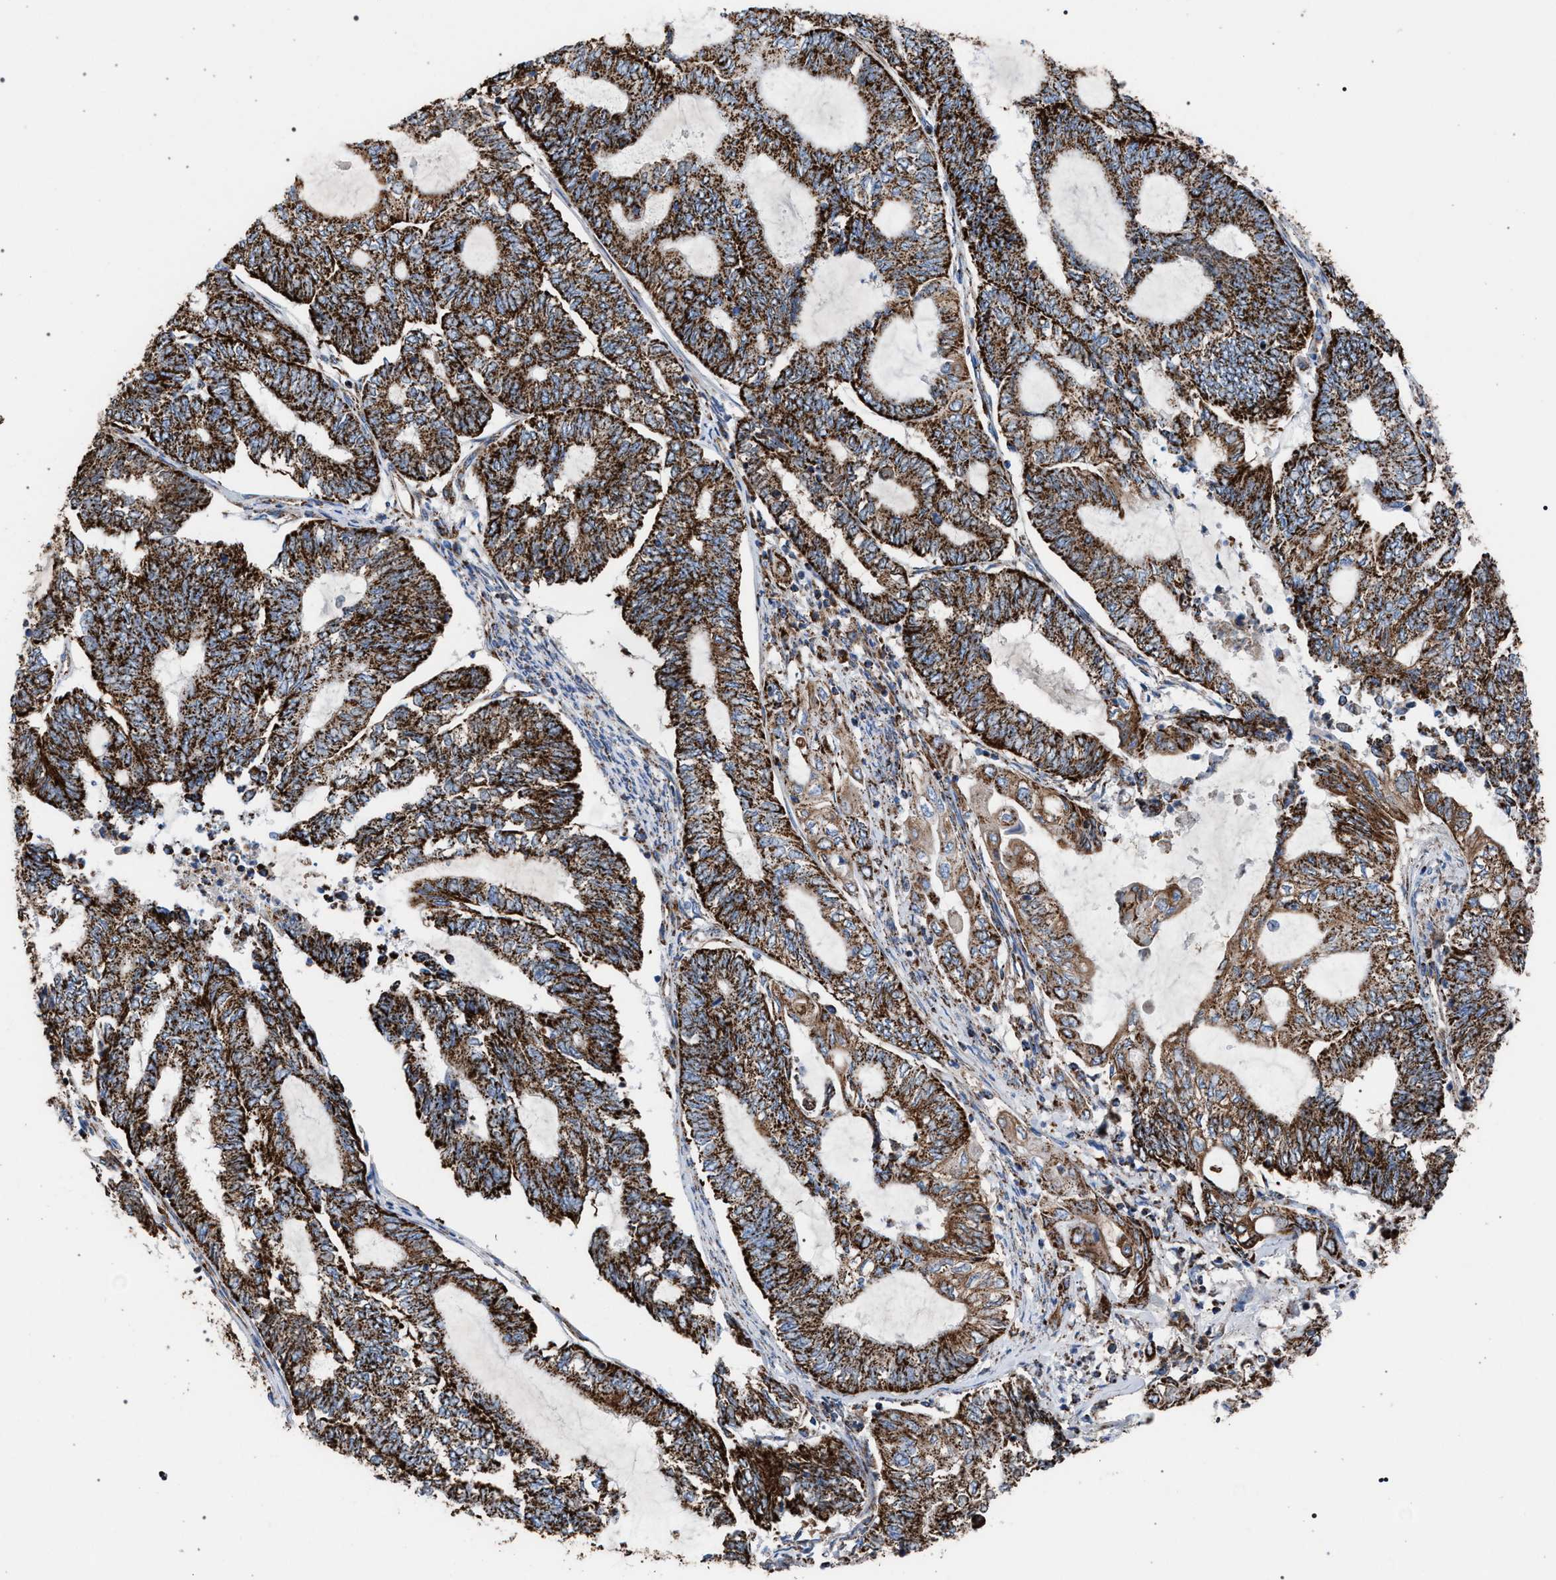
{"staining": {"intensity": "strong", "quantity": ">75%", "location": "cytoplasmic/membranous"}, "tissue": "endometrial cancer", "cell_type": "Tumor cells", "image_type": "cancer", "snomed": [{"axis": "morphology", "description": "Adenocarcinoma, NOS"}, {"axis": "topography", "description": "Uterus"}, {"axis": "topography", "description": "Endometrium"}], "caption": "Strong cytoplasmic/membranous positivity is present in approximately >75% of tumor cells in endometrial cancer.", "gene": "VPS13A", "patient": {"sex": "female", "age": 70}}